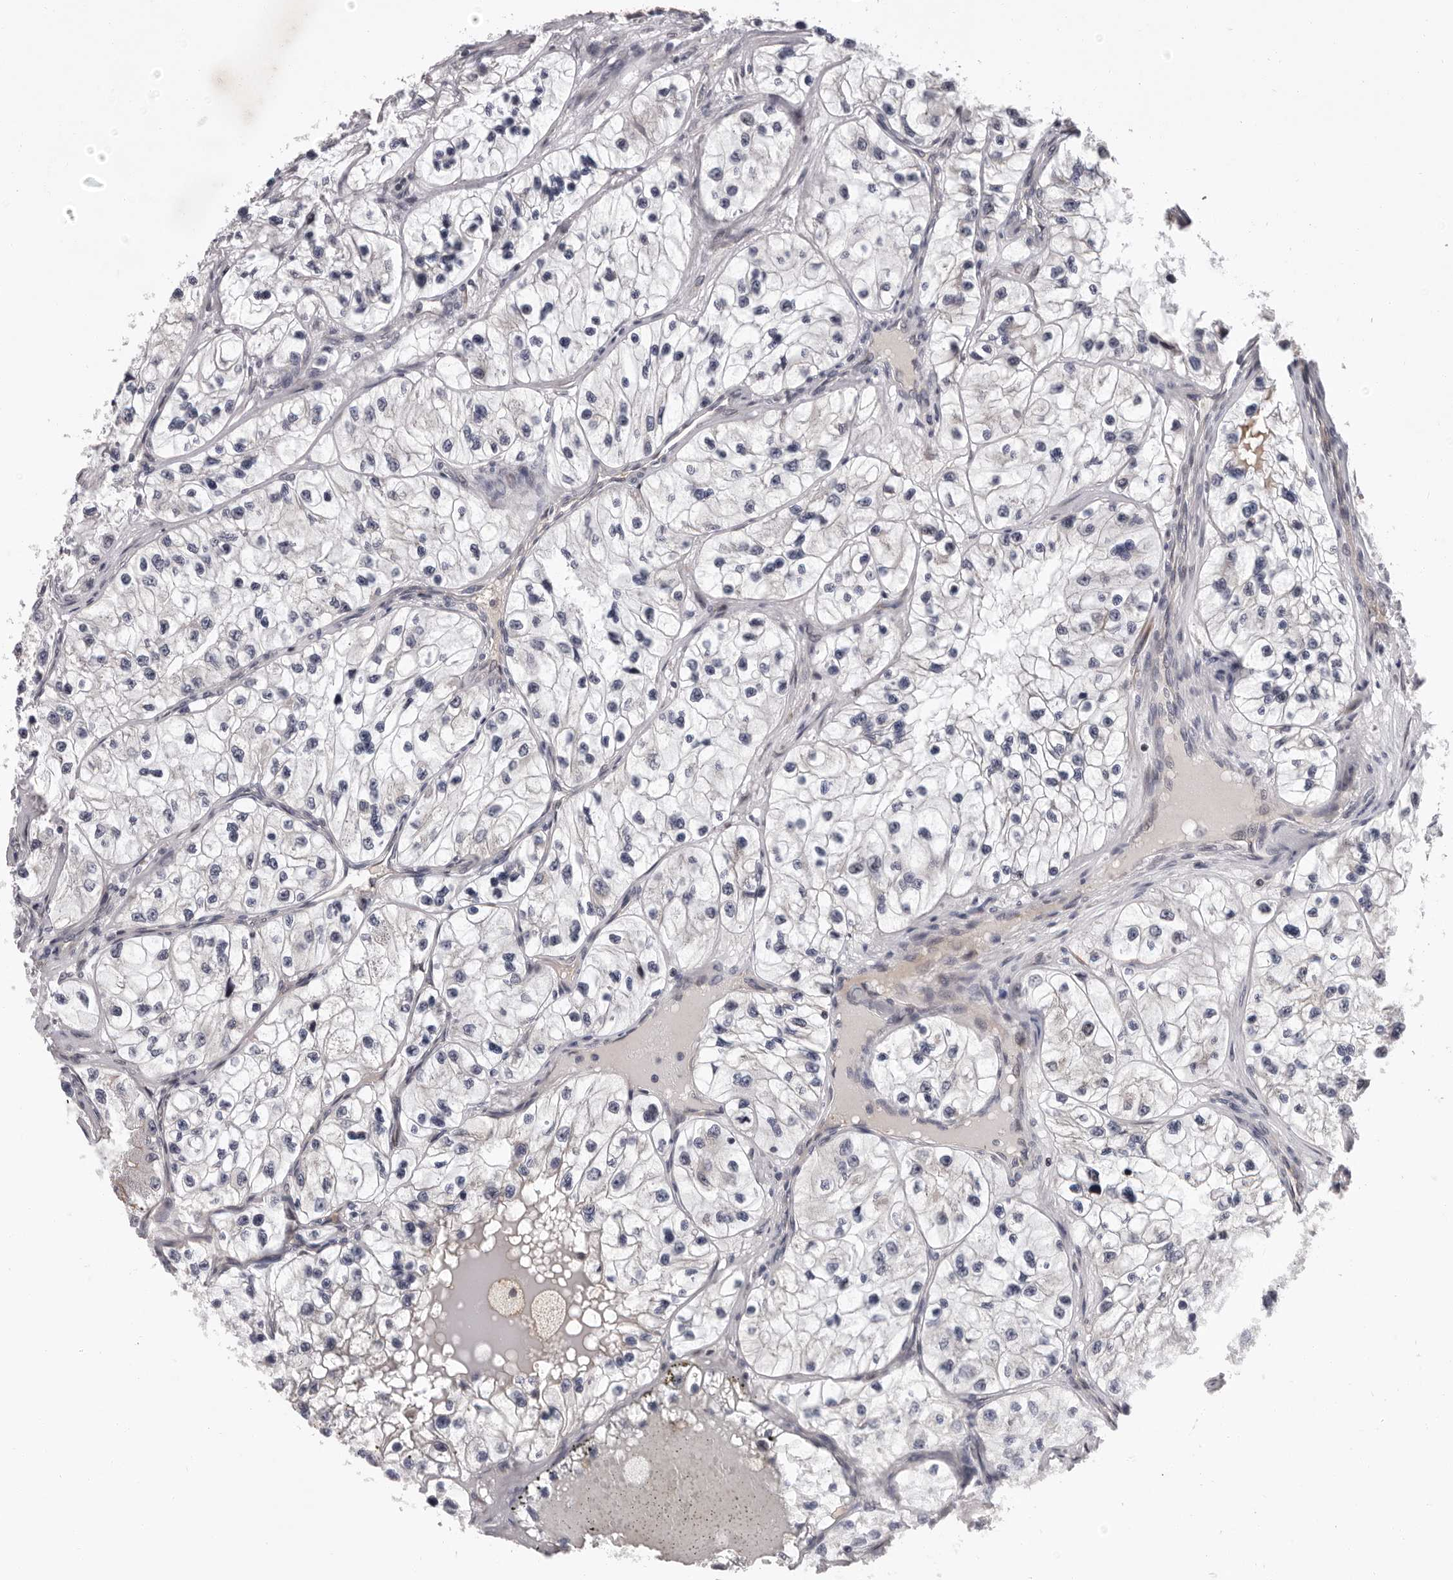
{"staining": {"intensity": "weak", "quantity": "<25%", "location": "cytoplasmic/membranous"}, "tissue": "renal cancer", "cell_type": "Tumor cells", "image_type": "cancer", "snomed": [{"axis": "morphology", "description": "Adenocarcinoma, NOS"}, {"axis": "topography", "description": "Kidney"}], "caption": "IHC image of neoplastic tissue: adenocarcinoma (renal) stained with DAB (3,3'-diaminobenzidine) demonstrates no significant protein staining in tumor cells.", "gene": "MED8", "patient": {"sex": "female", "age": 57}}